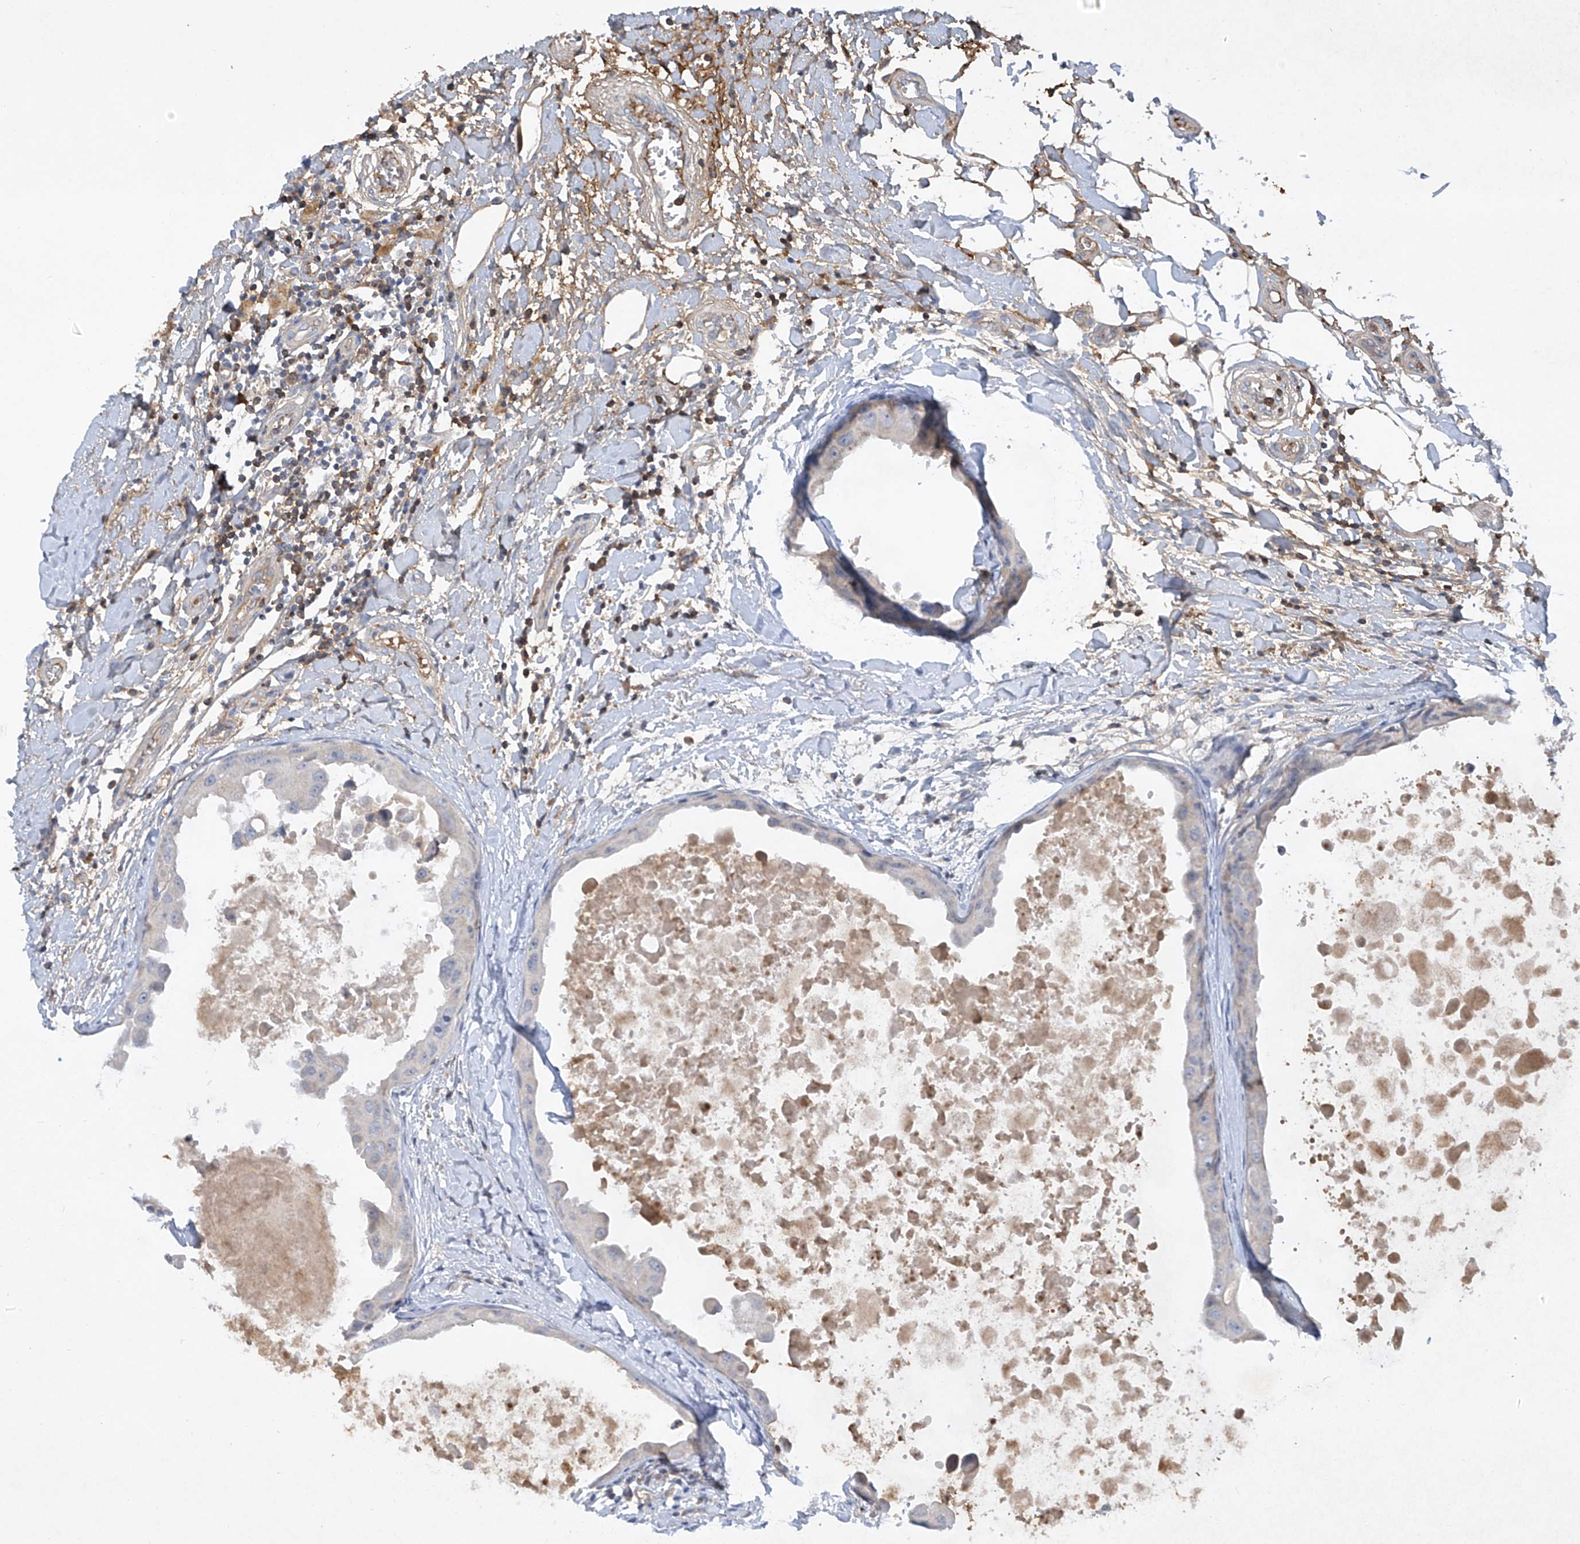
{"staining": {"intensity": "negative", "quantity": "none", "location": "none"}, "tissue": "breast cancer", "cell_type": "Tumor cells", "image_type": "cancer", "snomed": [{"axis": "morphology", "description": "Duct carcinoma"}, {"axis": "topography", "description": "Breast"}], "caption": "This is an IHC photomicrograph of breast invasive ductal carcinoma. There is no expression in tumor cells.", "gene": "HAS3", "patient": {"sex": "female", "age": 27}}